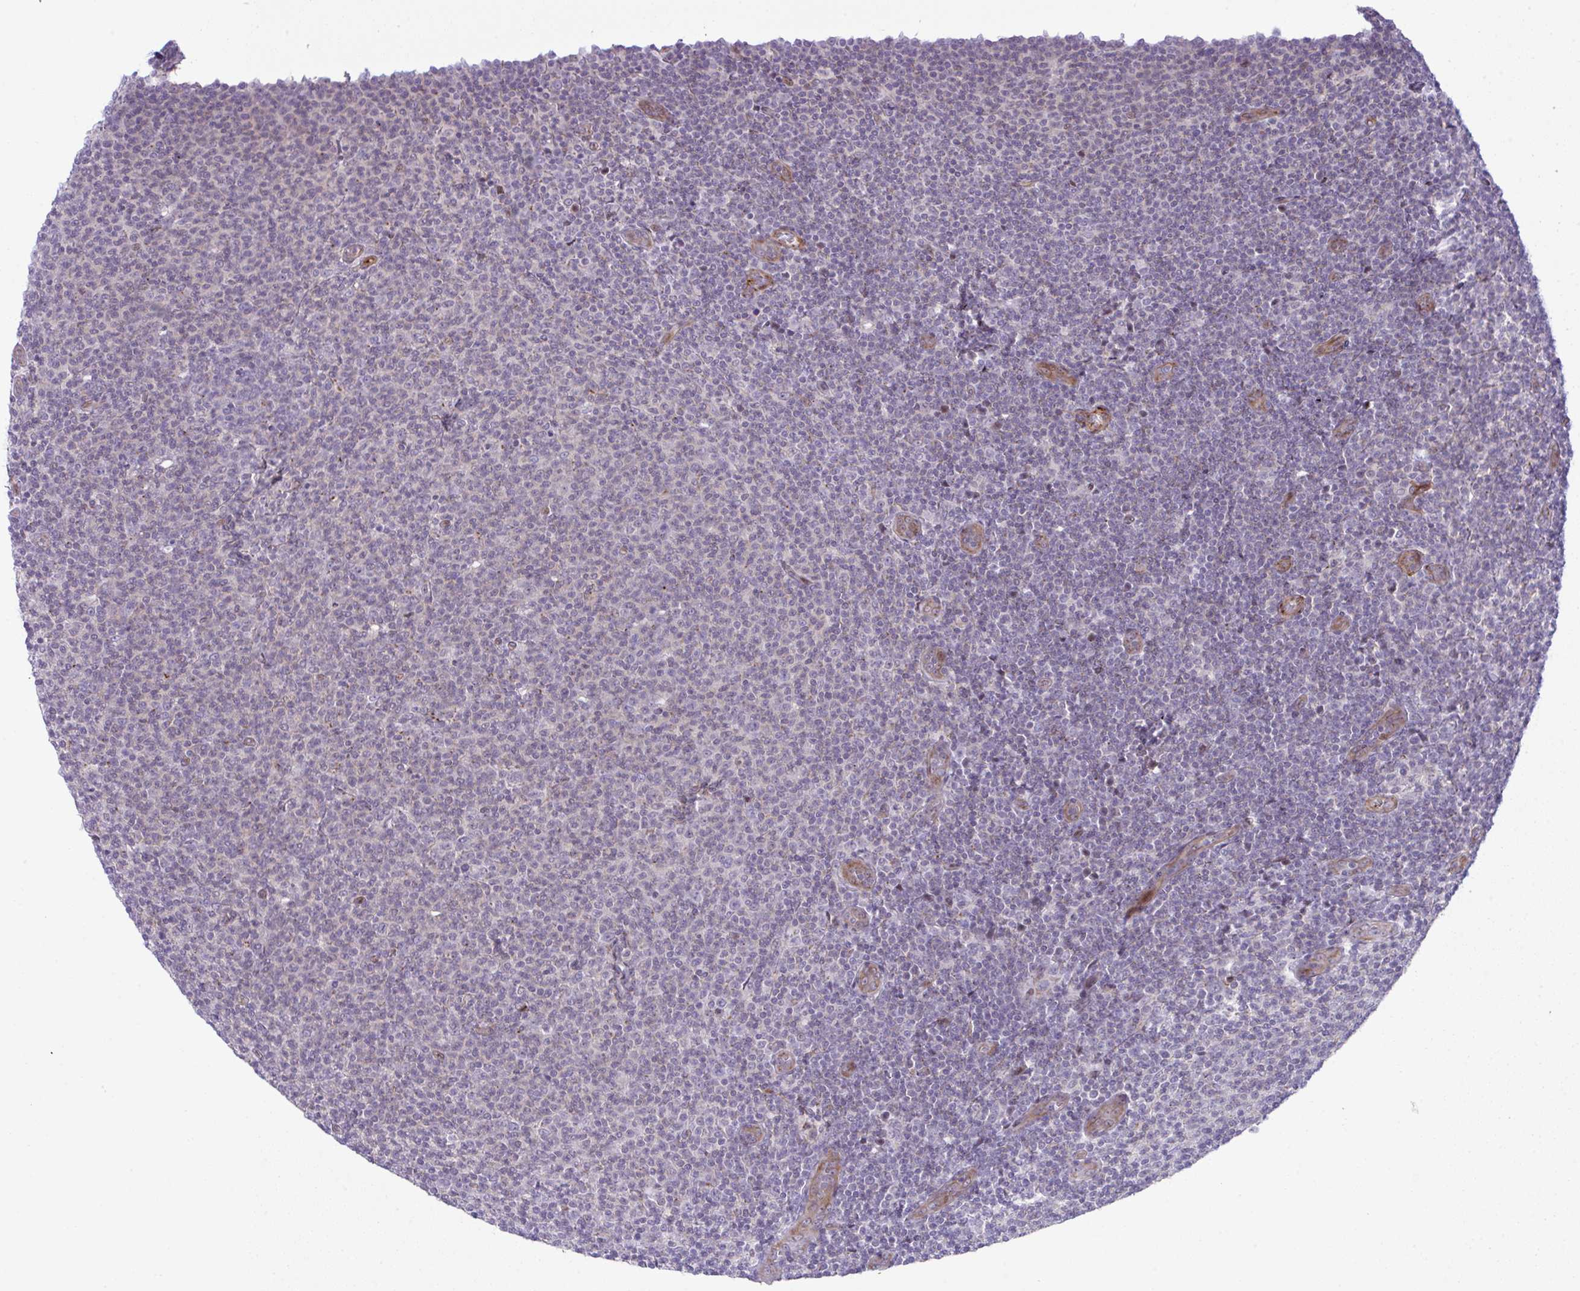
{"staining": {"intensity": "negative", "quantity": "none", "location": "none"}, "tissue": "lymphoma", "cell_type": "Tumor cells", "image_type": "cancer", "snomed": [{"axis": "morphology", "description": "Malignant lymphoma, non-Hodgkin's type, Low grade"}, {"axis": "topography", "description": "Lymph node"}], "caption": "Immunohistochemical staining of lymphoma exhibits no significant staining in tumor cells.", "gene": "FBXO34", "patient": {"sex": "male", "age": 66}}